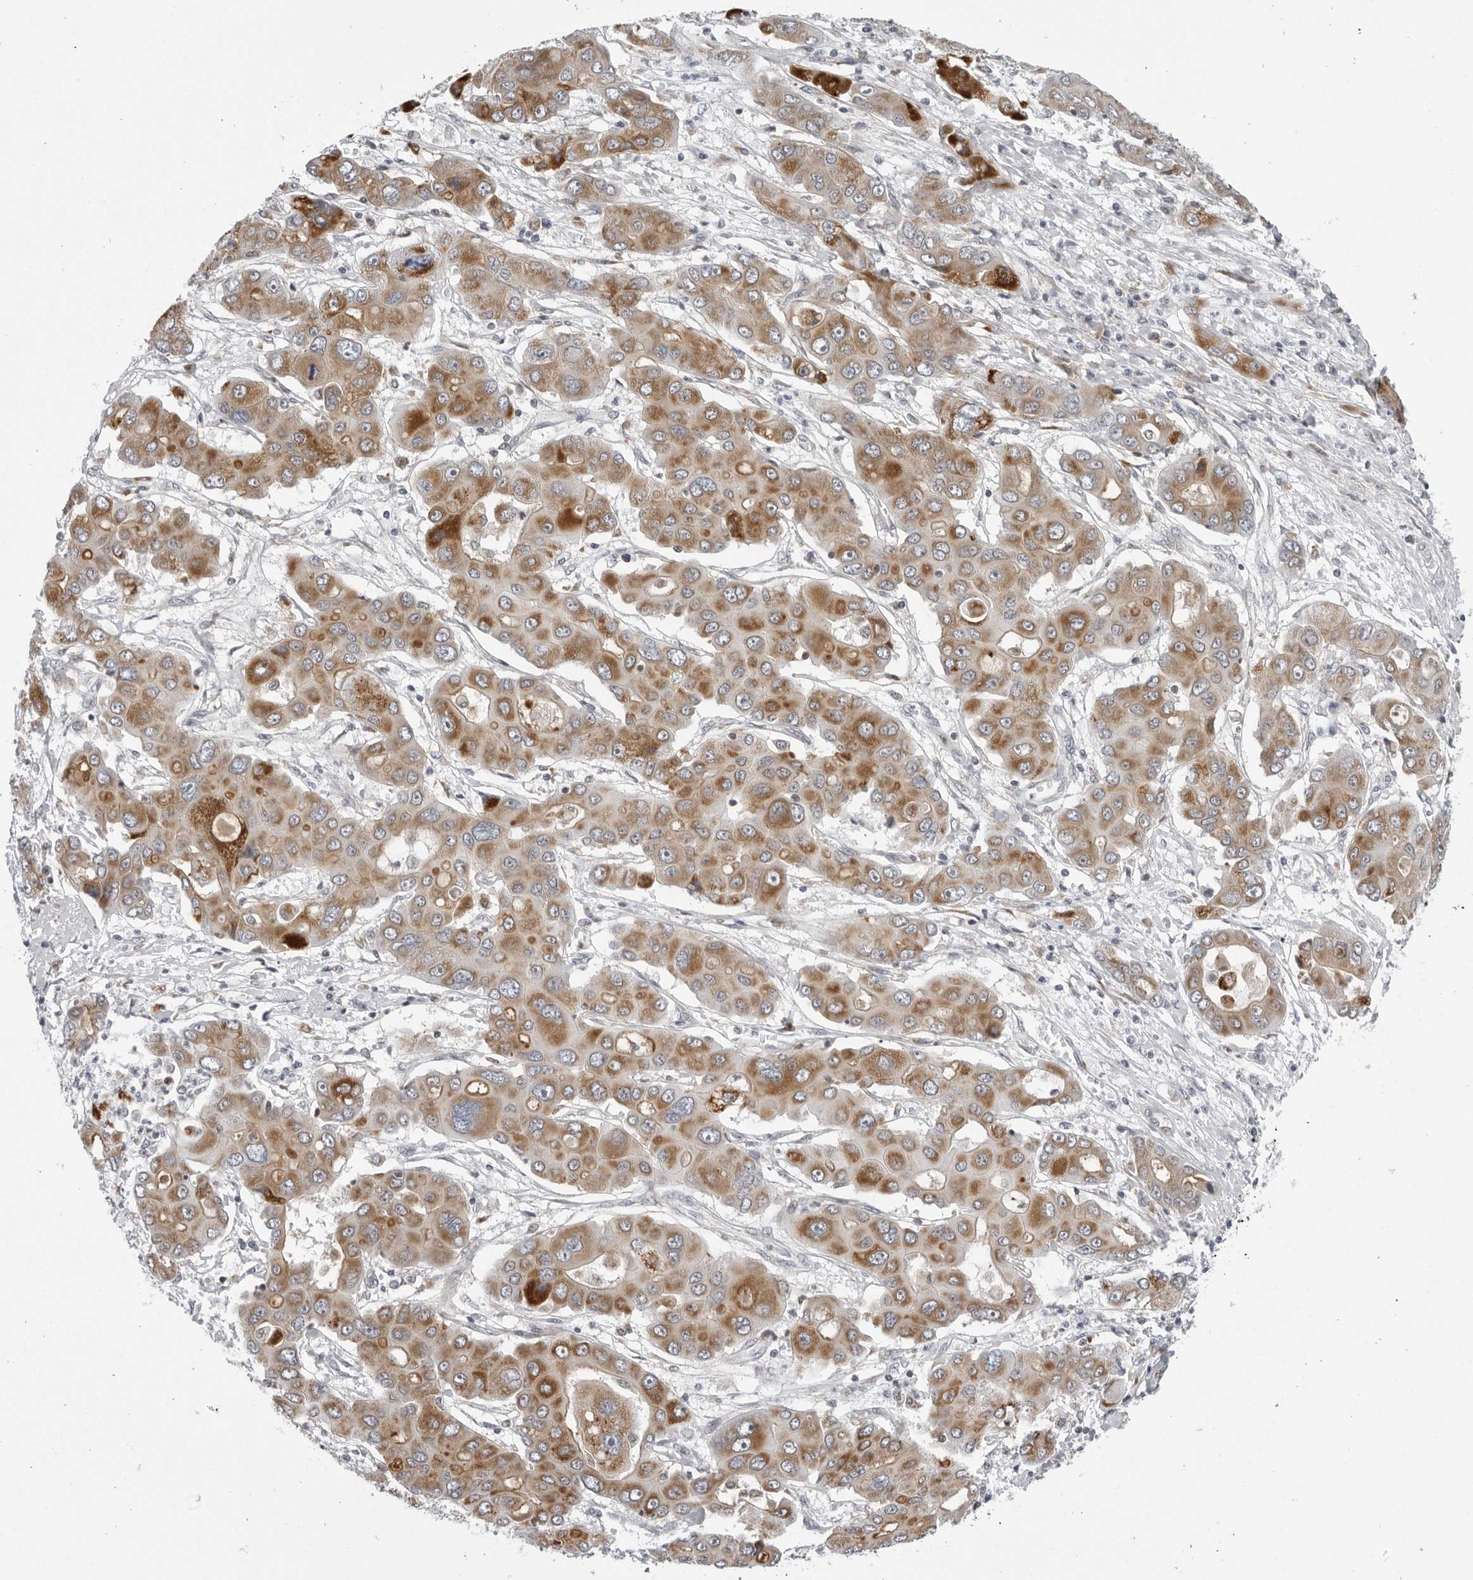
{"staining": {"intensity": "strong", "quantity": "25%-75%", "location": "cytoplasmic/membranous"}, "tissue": "liver cancer", "cell_type": "Tumor cells", "image_type": "cancer", "snomed": [{"axis": "morphology", "description": "Cholangiocarcinoma"}, {"axis": "topography", "description": "Liver"}], "caption": "Liver cancer was stained to show a protein in brown. There is high levels of strong cytoplasmic/membranous expression in about 25%-75% of tumor cells. The staining was performed using DAB, with brown indicating positive protein expression. Nuclei are stained blue with hematoxylin.", "gene": "CPT2", "patient": {"sex": "male", "age": 67}}